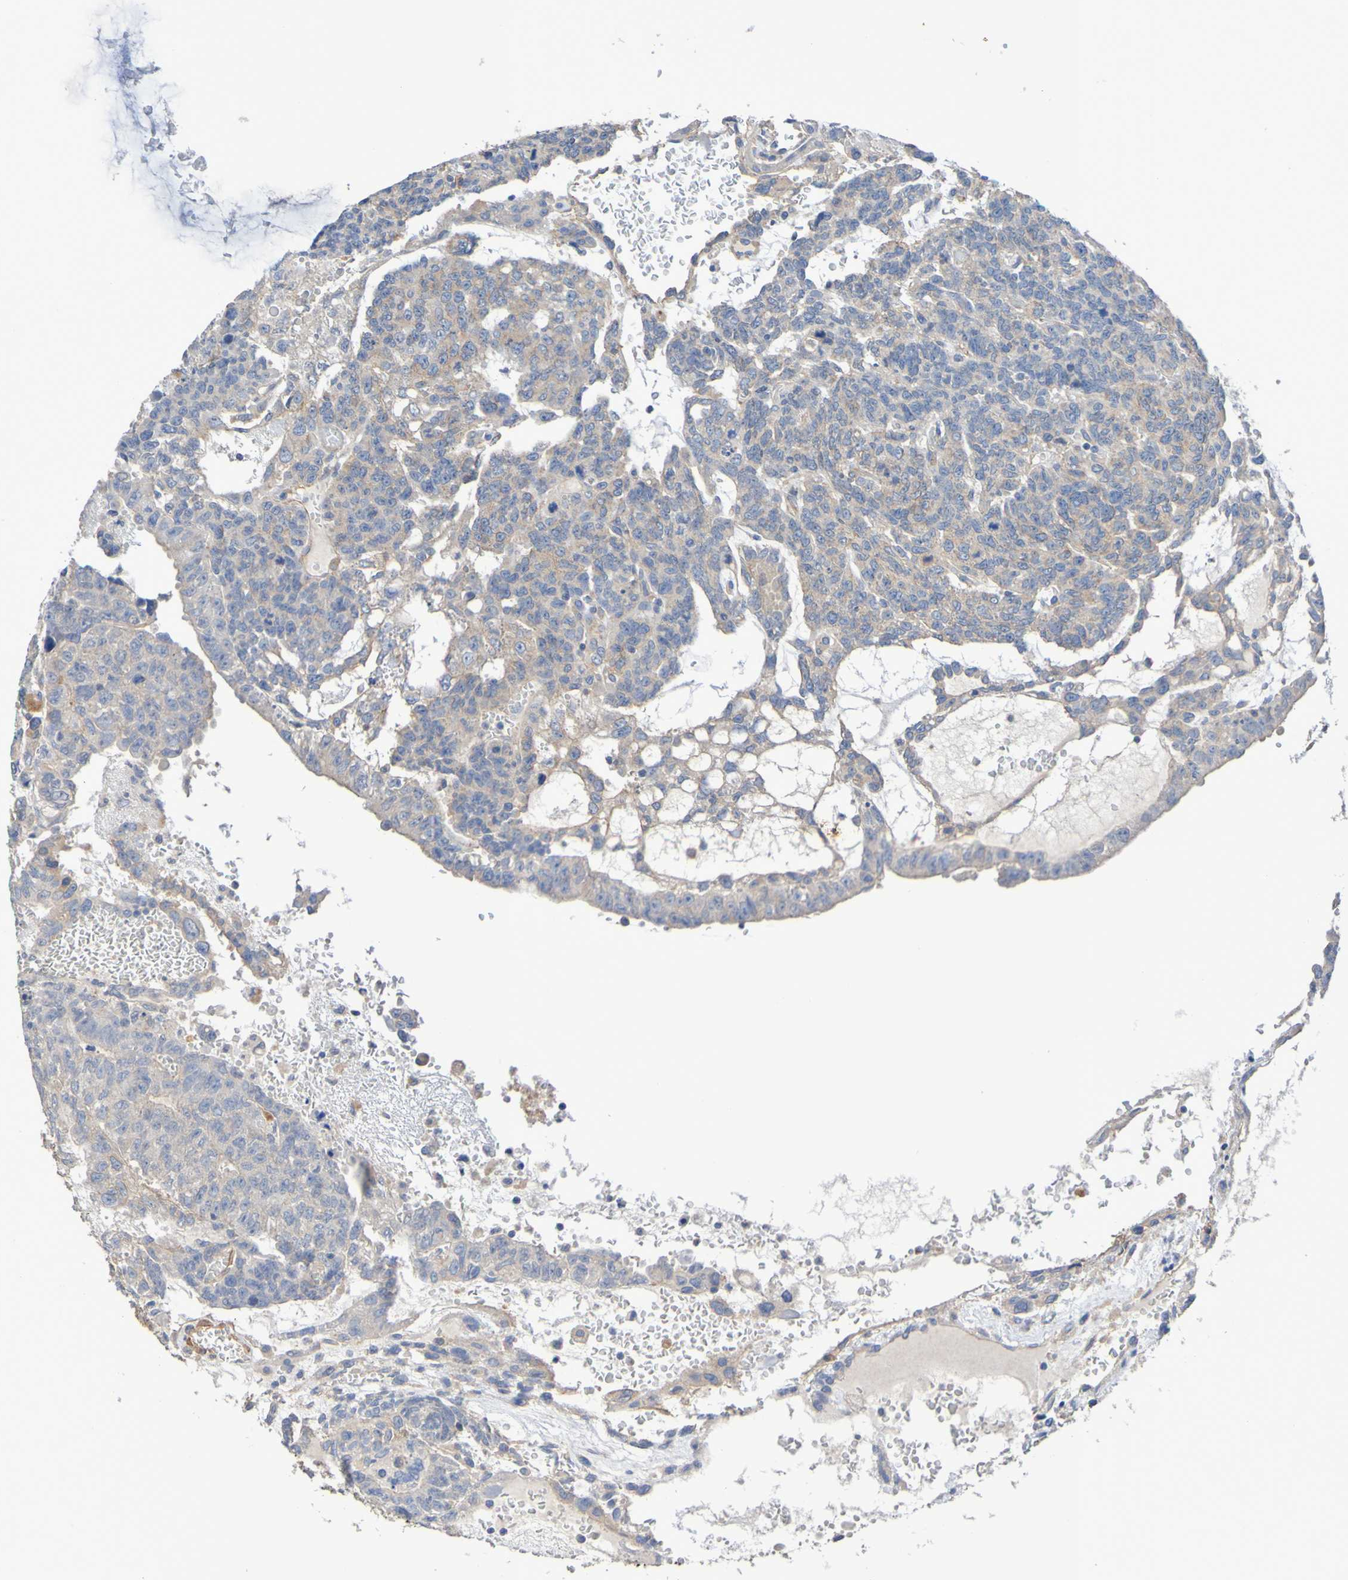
{"staining": {"intensity": "moderate", "quantity": "25%-75%", "location": "cytoplasmic/membranous"}, "tissue": "testis cancer", "cell_type": "Tumor cells", "image_type": "cancer", "snomed": [{"axis": "morphology", "description": "Seminoma, NOS"}, {"axis": "morphology", "description": "Carcinoma, Embryonal, NOS"}, {"axis": "topography", "description": "Testis"}], "caption": "This image reveals immunohistochemistry staining of human testis cancer, with medium moderate cytoplasmic/membranous positivity in approximately 25%-75% of tumor cells.", "gene": "SRPRB", "patient": {"sex": "male", "age": 52}}